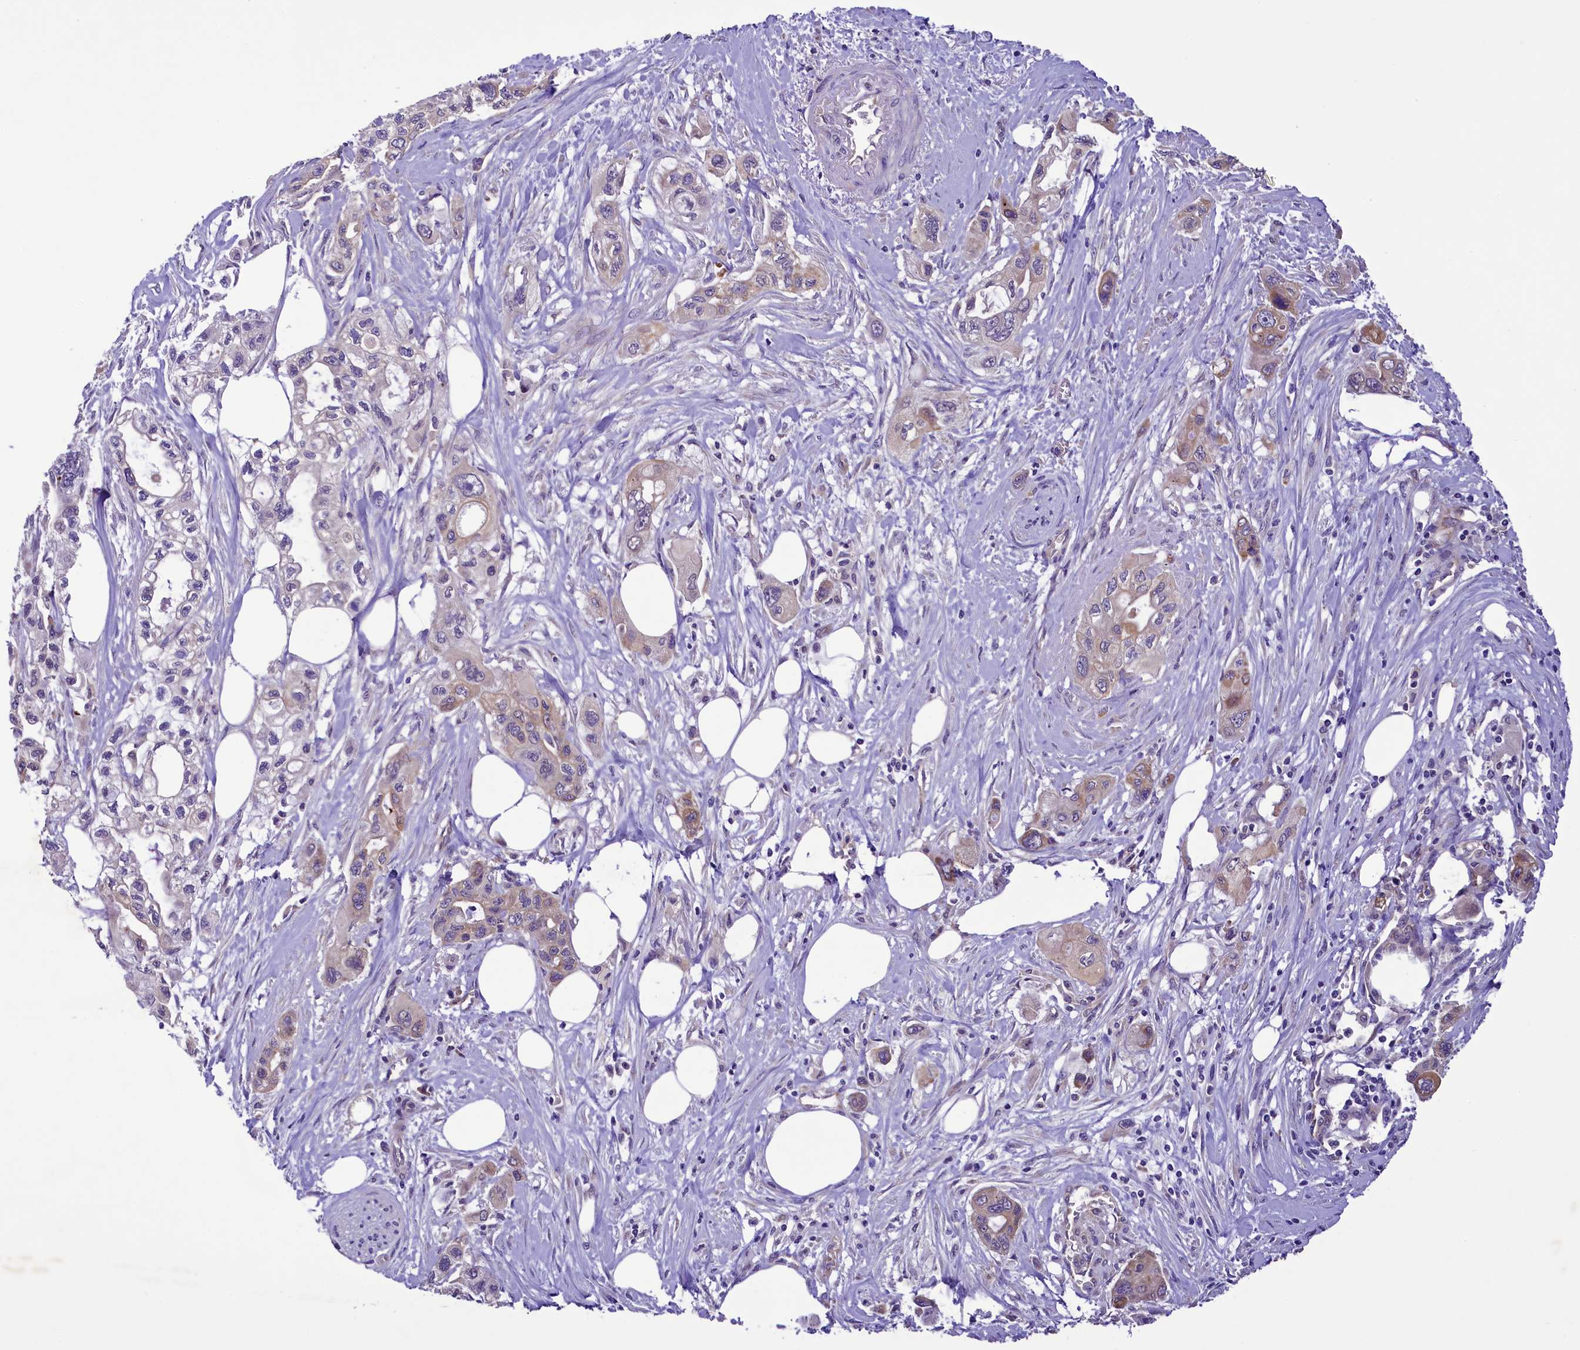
{"staining": {"intensity": "weak", "quantity": "<25%", "location": "cytoplasmic/membranous"}, "tissue": "pancreatic cancer", "cell_type": "Tumor cells", "image_type": "cancer", "snomed": [{"axis": "morphology", "description": "Adenocarcinoma, NOS"}, {"axis": "topography", "description": "Pancreas"}], "caption": "High power microscopy image of an IHC histopathology image of pancreatic adenocarcinoma, revealing no significant positivity in tumor cells.", "gene": "LARP4", "patient": {"sex": "male", "age": 75}}